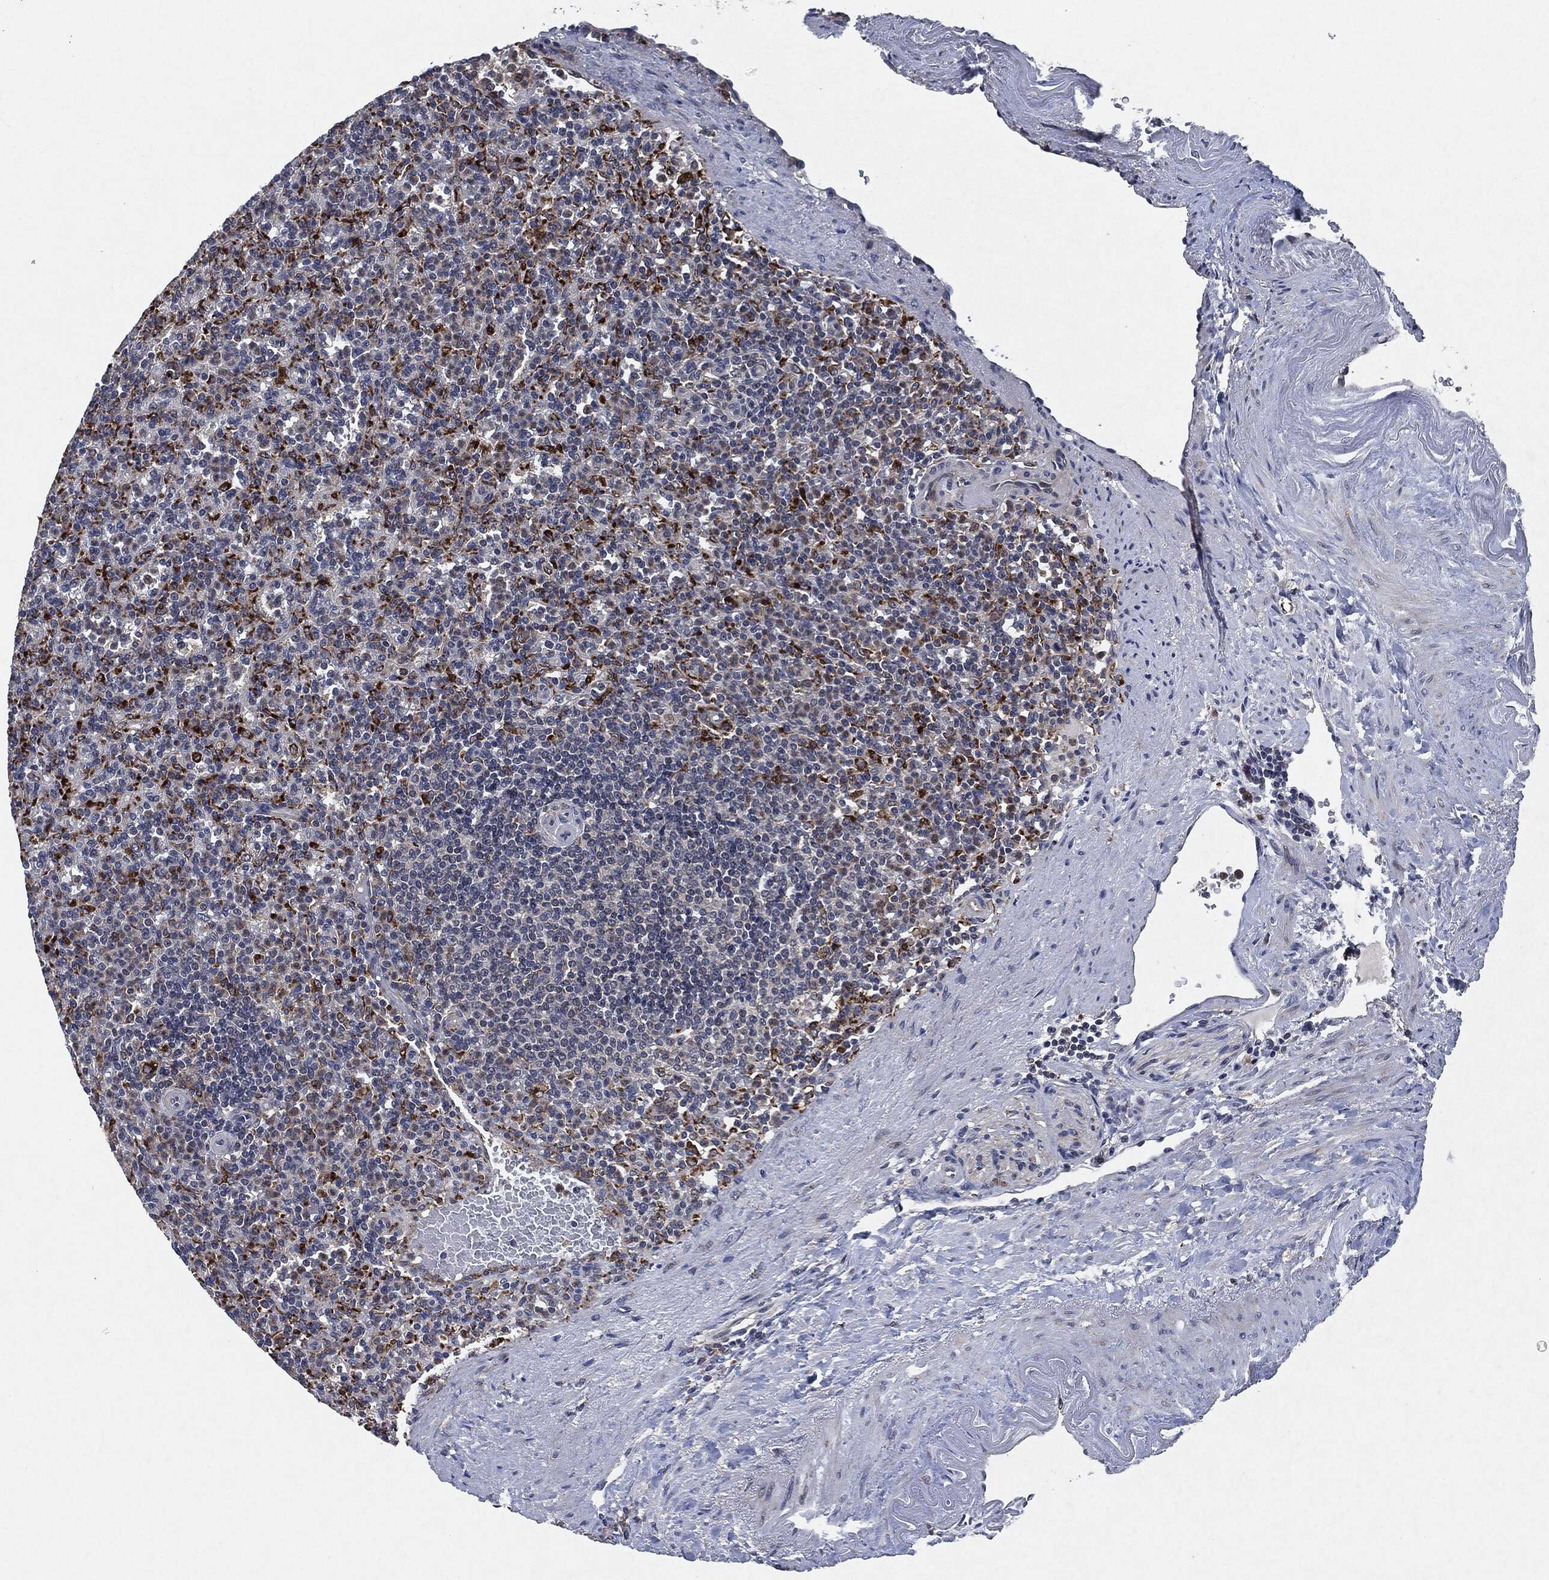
{"staining": {"intensity": "strong", "quantity": "<25%", "location": "cytoplasmic/membranous"}, "tissue": "spleen", "cell_type": "Cells in red pulp", "image_type": "normal", "snomed": [{"axis": "morphology", "description": "Normal tissue, NOS"}, {"axis": "topography", "description": "Spleen"}], "caption": "DAB immunohistochemical staining of normal human spleen demonstrates strong cytoplasmic/membranous protein staining in about <25% of cells in red pulp. Nuclei are stained in blue.", "gene": "SLC31A2", "patient": {"sex": "female", "age": 74}}